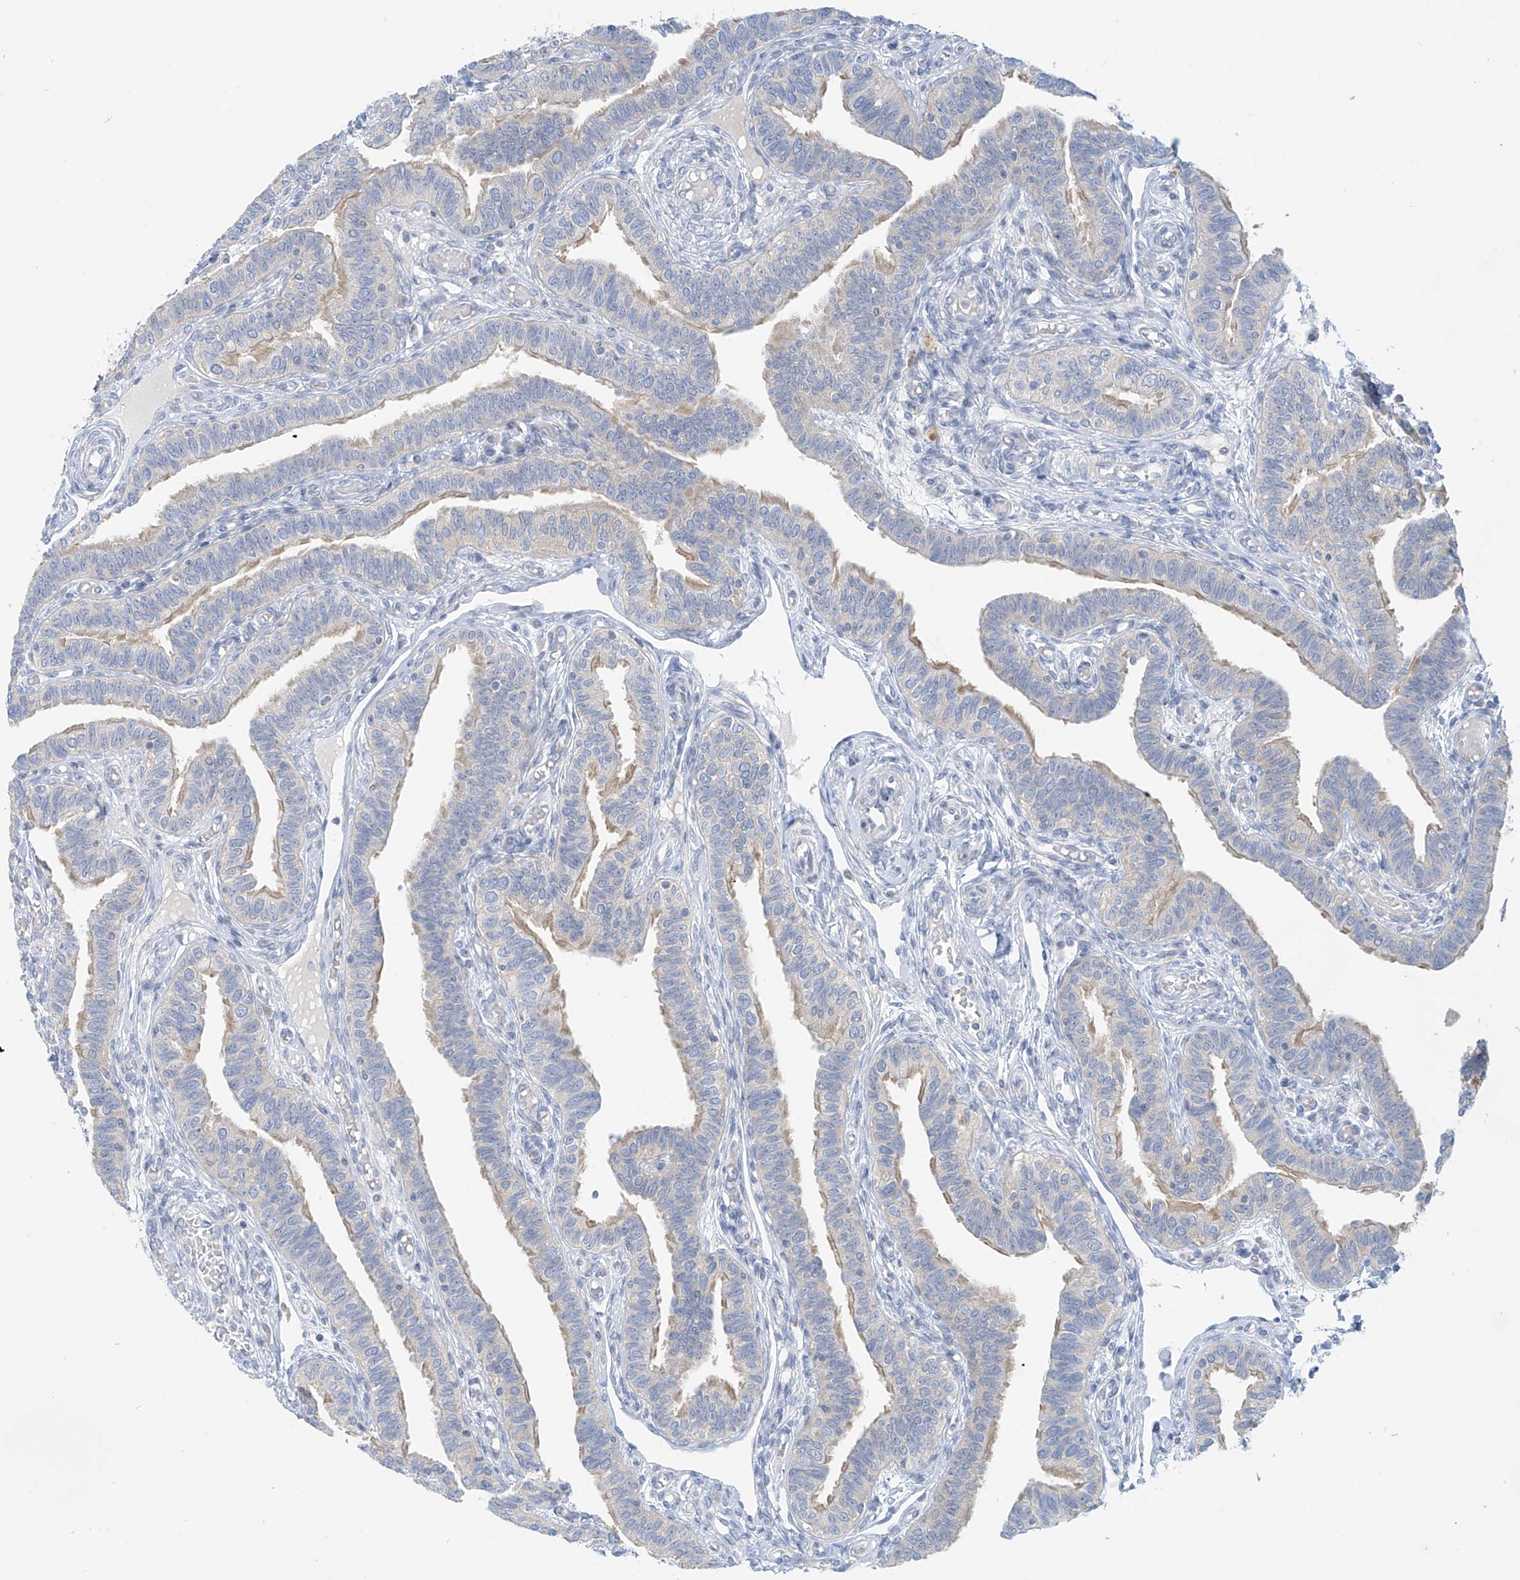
{"staining": {"intensity": "weak", "quantity": "<25%", "location": "cytoplasmic/membranous"}, "tissue": "fallopian tube", "cell_type": "Glandular cells", "image_type": "normal", "snomed": [{"axis": "morphology", "description": "Normal tissue, NOS"}, {"axis": "topography", "description": "Fallopian tube"}], "caption": "IHC photomicrograph of unremarkable human fallopian tube stained for a protein (brown), which demonstrates no staining in glandular cells.", "gene": "SLC6A12", "patient": {"sex": "female", "age": 39}}